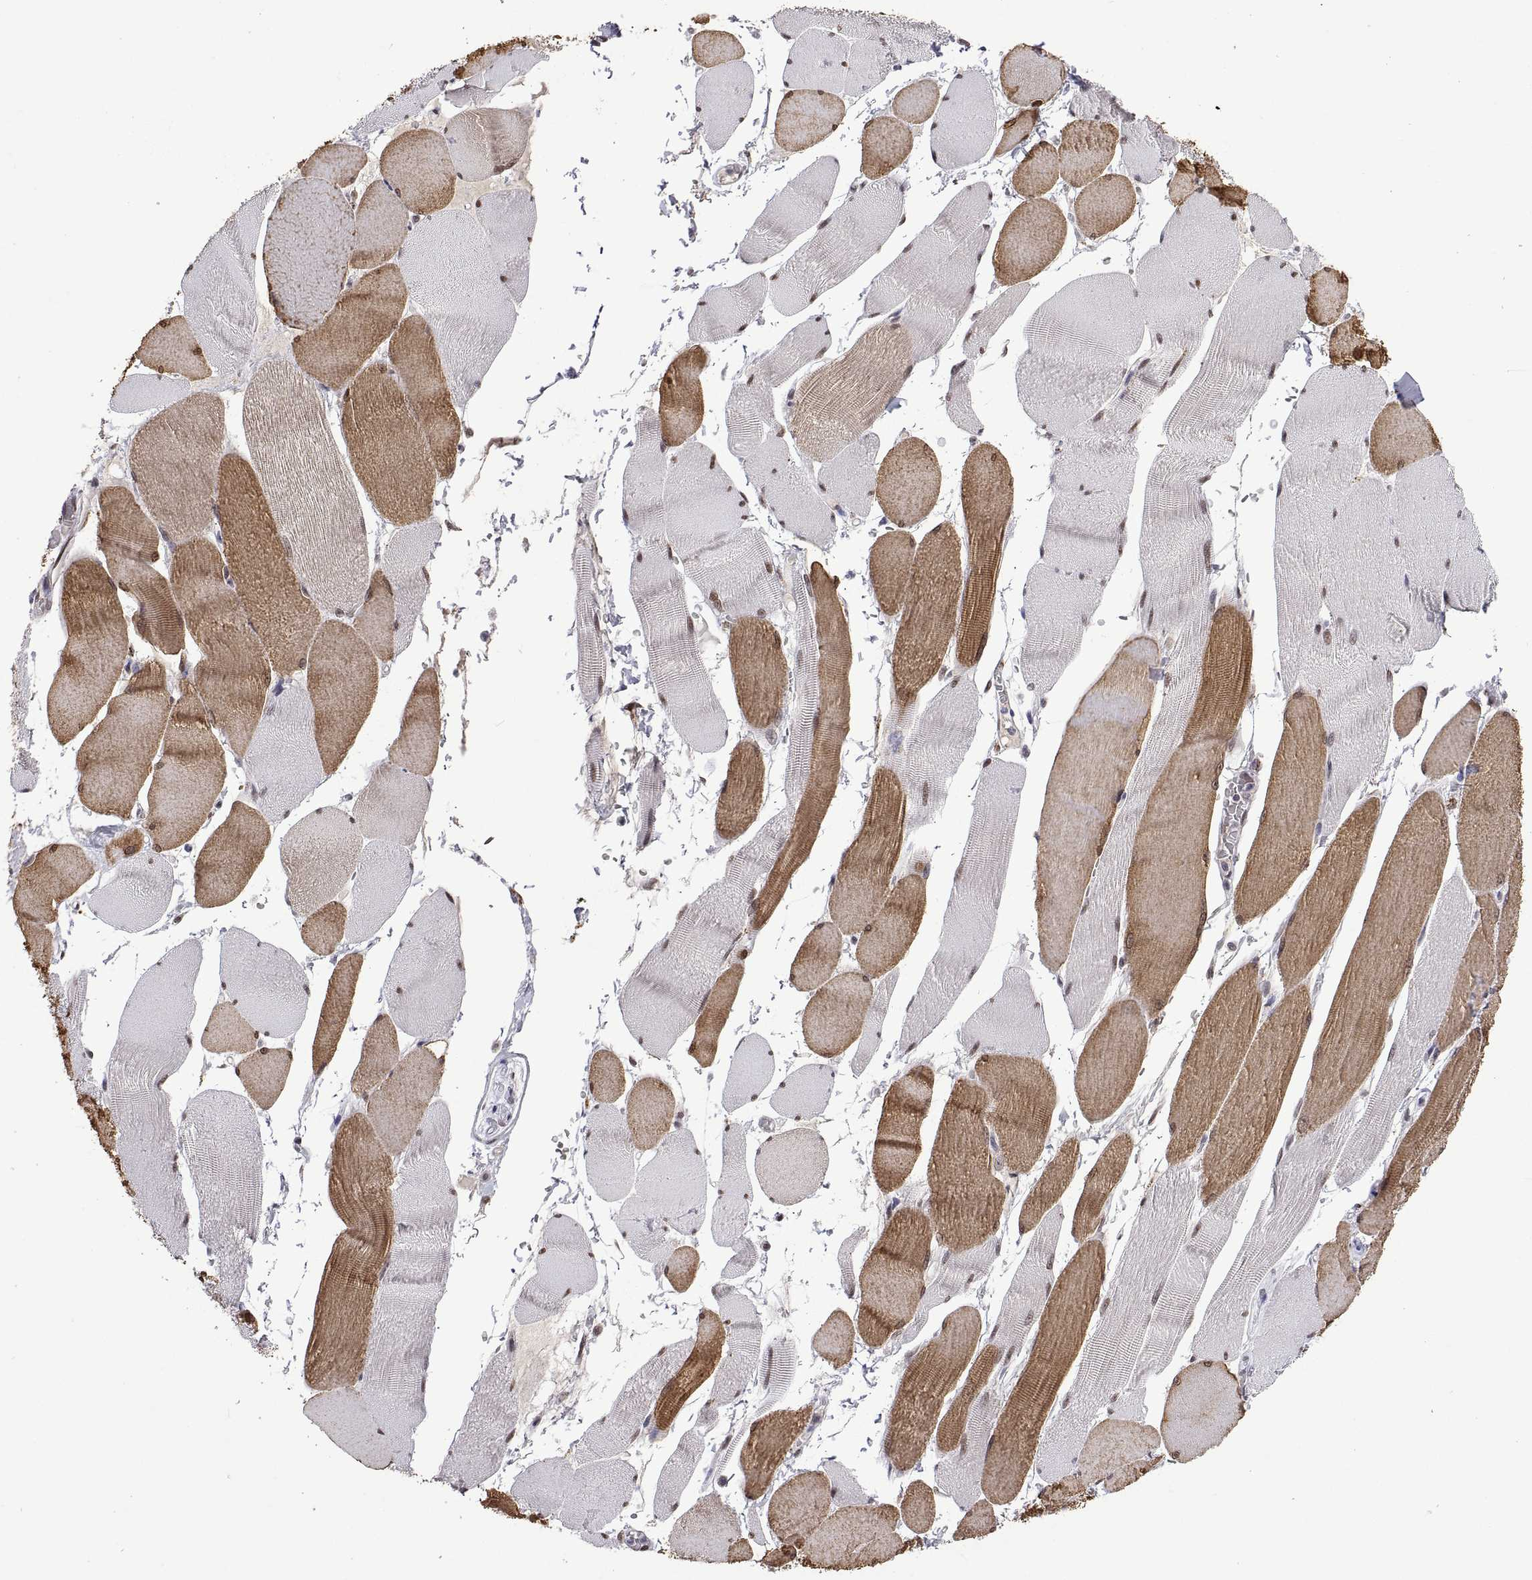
{"staining": {"intensity": "moderate", "quantity": "25%-75%", "location": "cytoplasmic/membranous,nuclear"}, "tissue": "skeletal muscle", "cell_type": "Myocytes", "image_type": "normal", "snomed": [{"axis": "morphology", "description": "Normal tissue, NOS"}, {"axis": "topography", "description": "Skeletal muscle"}], "caption": "Immunohistochemical staining of unremarkable skeletal muscle displays moderate cytoplasmic/membranous,nuclear protein staining in about 25%-75% of myocytes.", "gene": "NR4A1", "patient": {"sex": "male", "age": 56}}